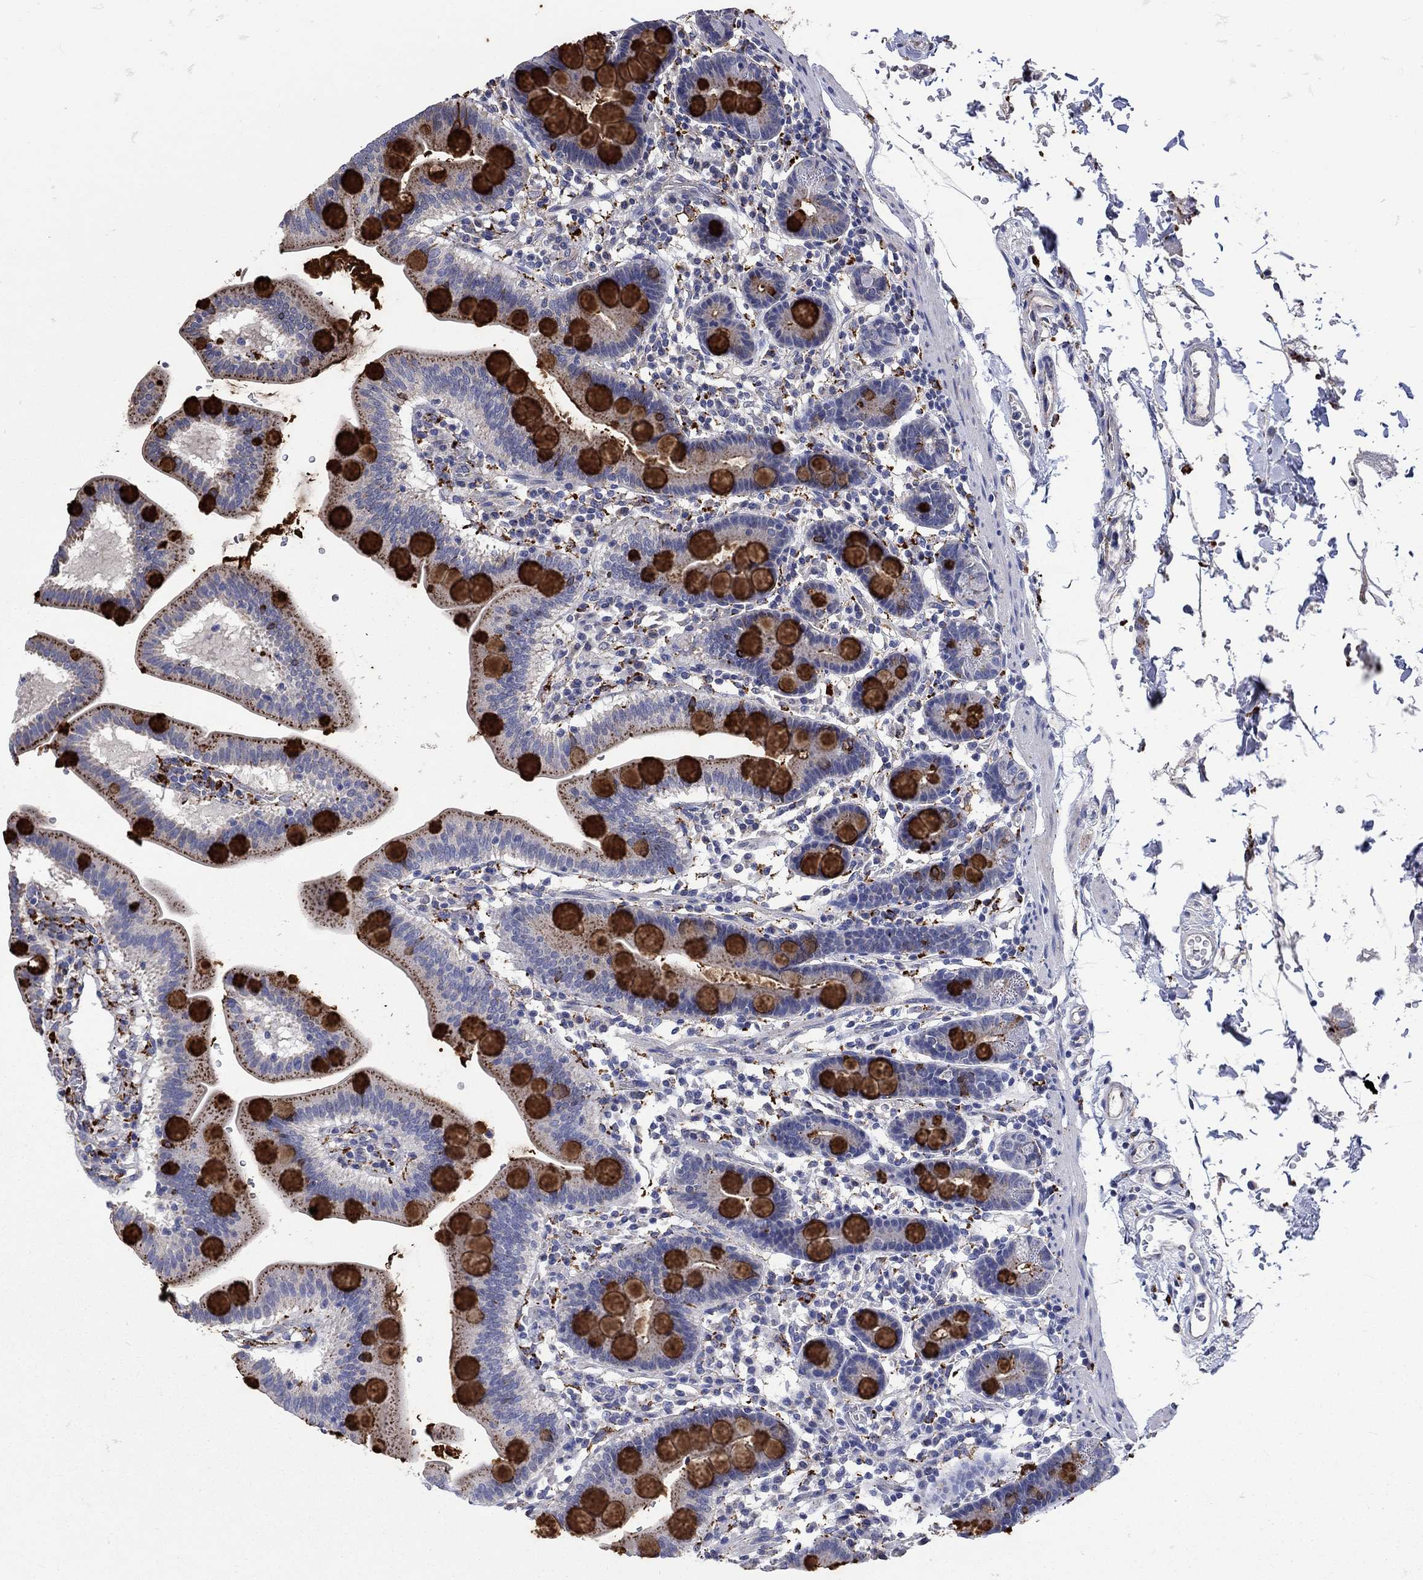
{"staining": {"intensity": "strong", "quantity": "25%-75%", "location": "cytoplasmic/membranous"}, "tissue": "duodenum", "cell_type": "Glandular cells", "image_type": "normal", "snomed": [{"axis": "morphology", "description": "Normal tissue, NOS"}, {"axis": "topography", "description": "Duodenum"}], "caption": "IHC staining of unremarkable duodenum, which reveals high levels of strong cytoplasmic/membranous positivity in approximately 25%-75% of glandular cells indicating strong cytoplasmic/membranous protein expression. The staining was performed using DAB (3,3'-diaminobenzidine) (brown) for protein detection and nuclei were counterstained in hematoxylin (blue).", "gene": "CTSB", "patient": {"sex": "male", "age": 59}}